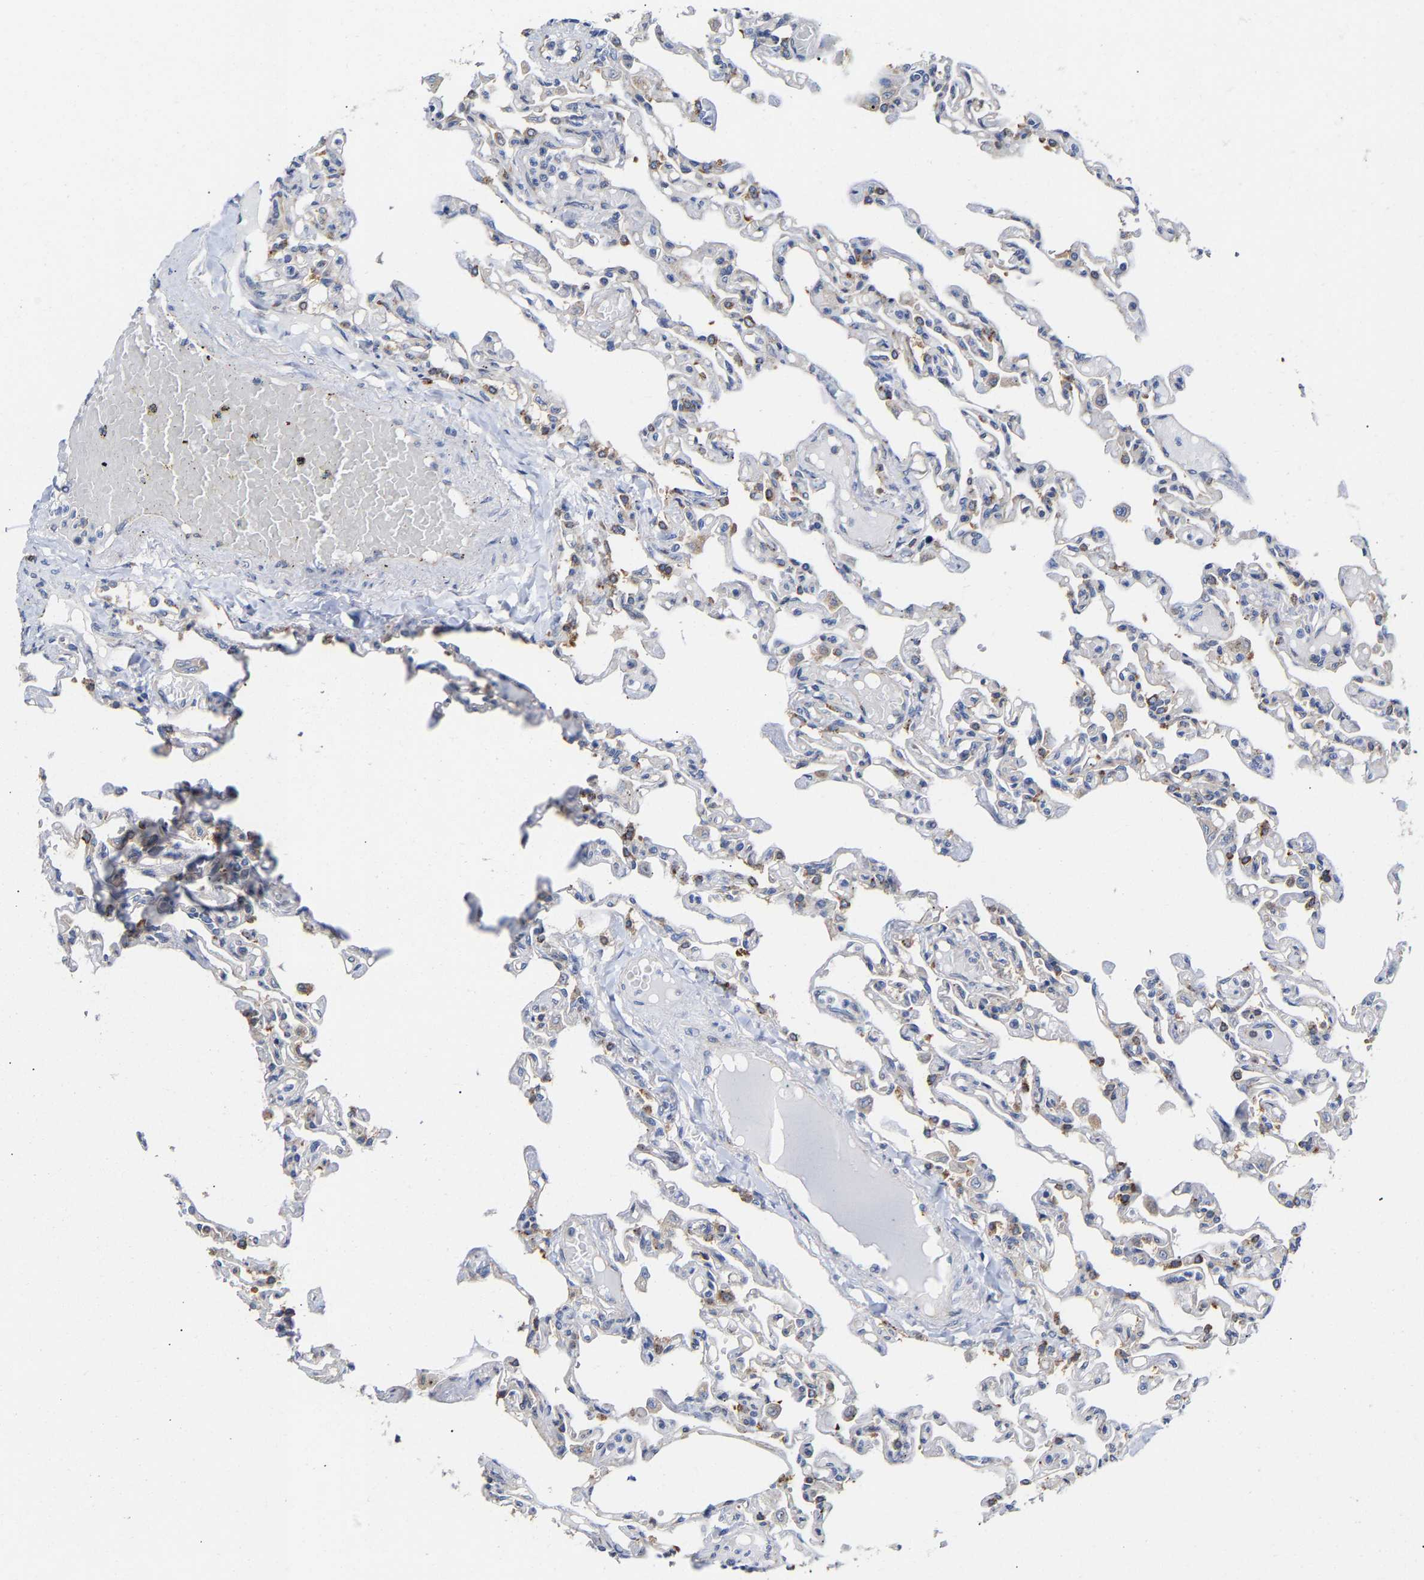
{"staining": {"intensity": "moderate", "quantity": "<25%", "location": "cytoplasmic/membranous"}, "tissue": "lung", "cell_type": "Alveolar cells", "image_type": "normal", "snomed": [{"axis": "morphology", "description": "Normal tissue, NOS"}, {"axis": "topography", "description": "Lung"}], "caption": "Alveolar cells show low levels of moderate cytoplasmic/membranous positivity in approximately <25% of cells in normal lung.", "gene": "PPP1R15A", "patient": {"sex": "male", "age": 21}}